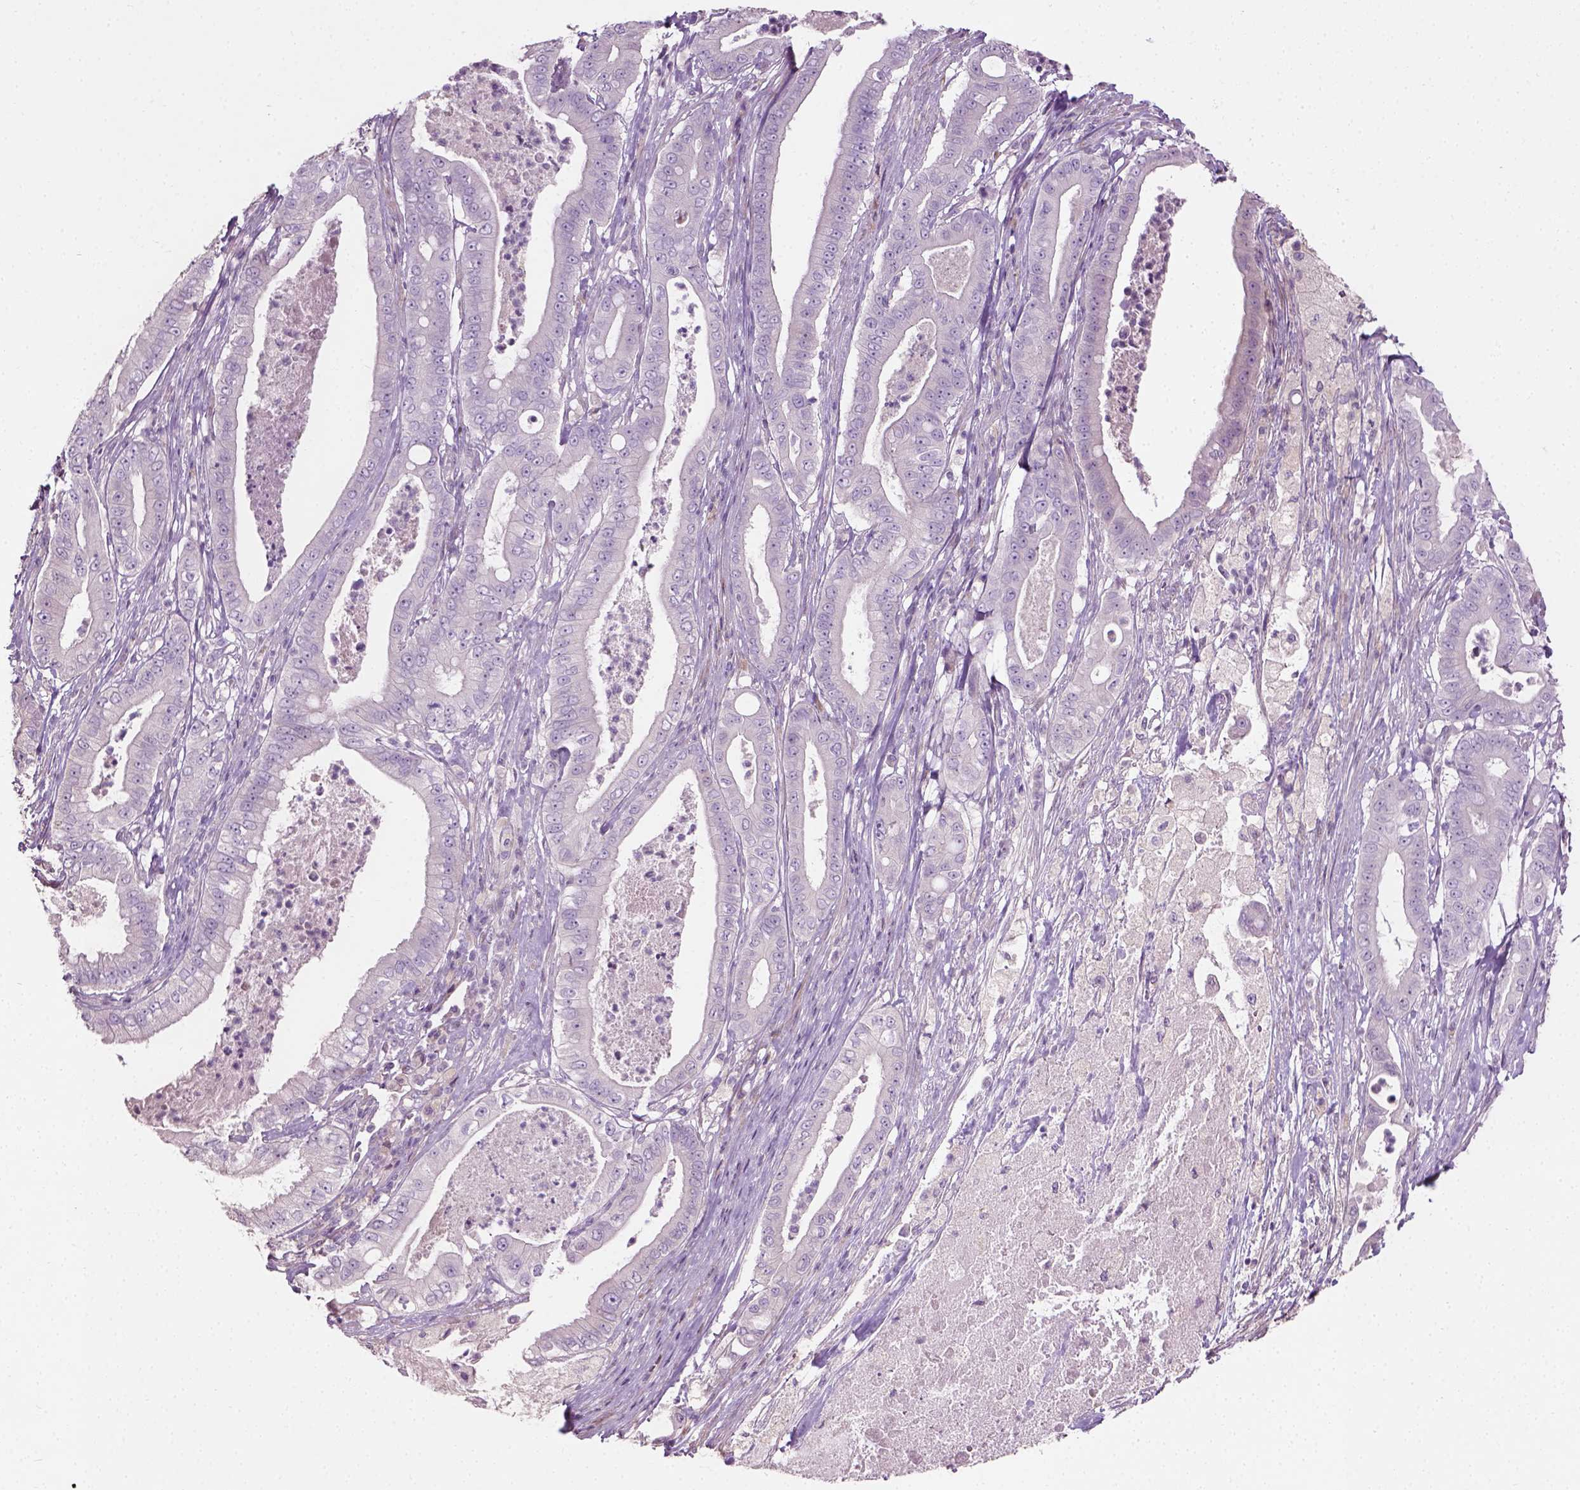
{"staining": {"intensity": "negative", "quantity": "none", "location": "none"}, "tissue": "pancreatic cancer", "cell_type": "Tumor cells", "image_type": "cancer", "snomed": [{"axis": "morphology", "description": "Adenocarcinoma, NOS"}, {"axis": "topography", "description": "Pancreas"}], "caption": "Human pancreatic cancer stained for a protein using immunohistochemistry demonstrates no staining in tumor cells.", "gene": "PKP3", "patient": {"sex": "male", "age": 71}}